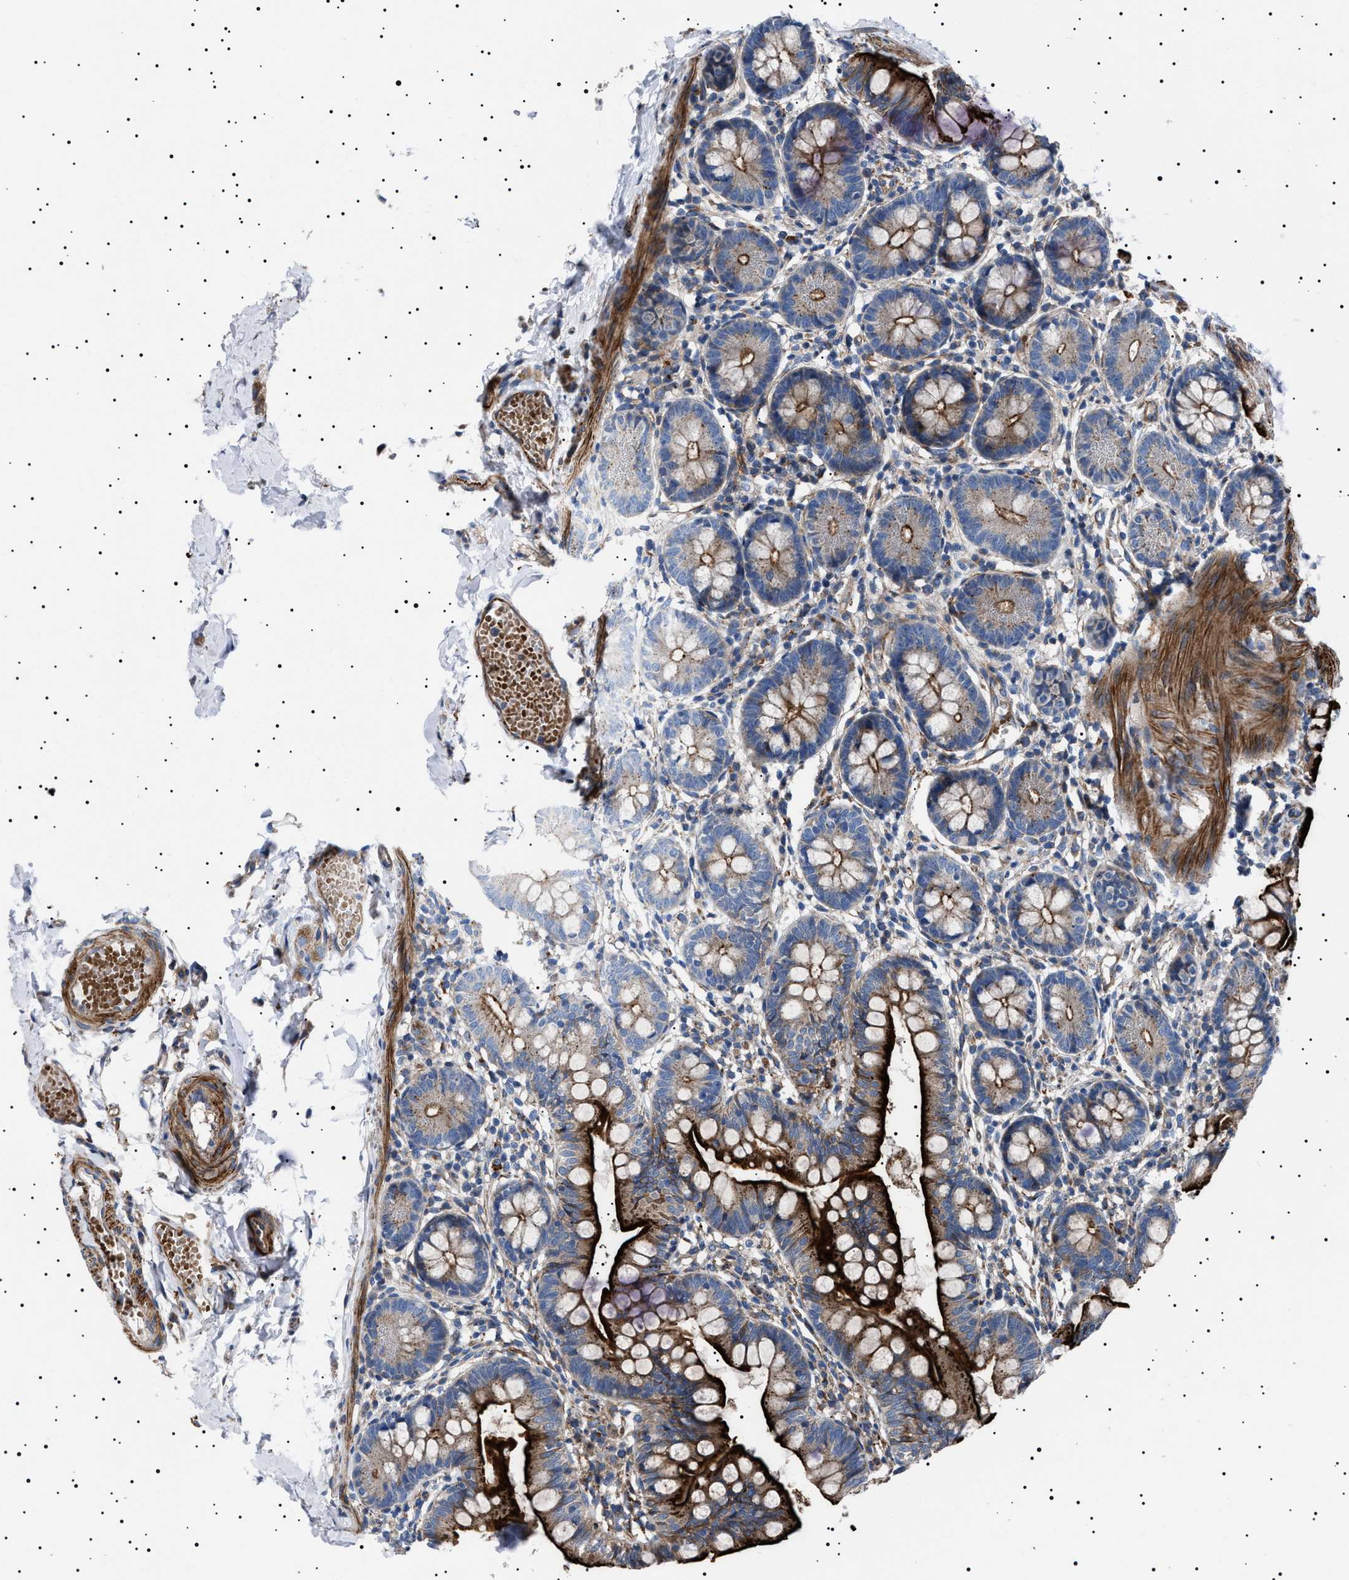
{"staining": {"intensity": "strong", "quantity": "25%-75%", "location": "cytoplasmic/membranous"}, "tissue": "small intestine", "cell_type": "Glandular cells", "image_type": "normal", "snomed": [{"axis": "morphology", "description": "Normal tissue, NOS"}, {"axis": "topography", "description": "Small intestine"}], "caption": "Unremarkable small intestine was stained to show a protein in brown. There is high levels of strong cytoplasmic/membranous expression in about 25%-75% of glandular cells. (brown staining indicates protein expression, while blue staining denotes nuclei).", "gene": "NEU1", "patient": {"sex": "male", "age": 7}}